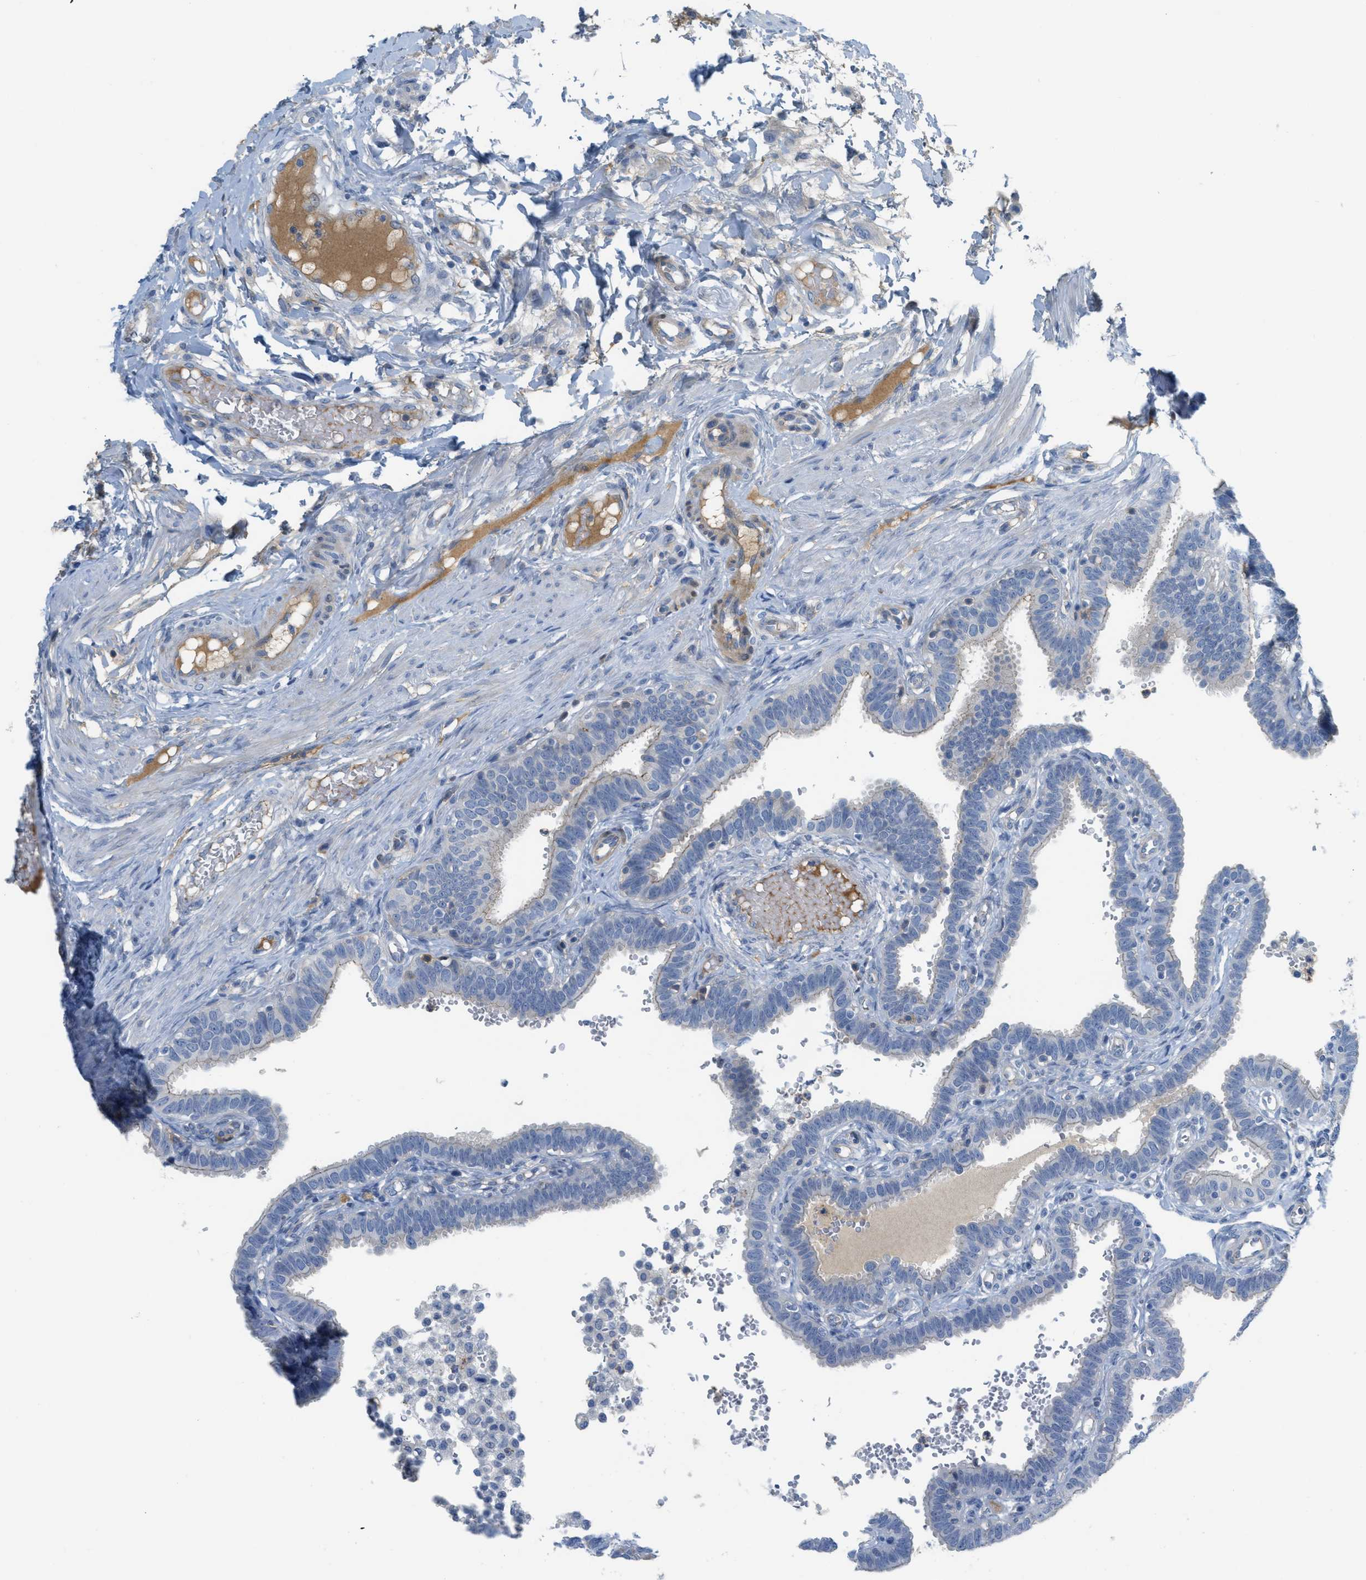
{"staining": {"intensity": "weak", "quantity": "<25%", "location": "cytoplasmic/membranous"}, "tissue": "fallopian tube", "cell_type": "Glandular cells", "image_type": "normal", "snomed": [{"axis": "morphology", "description": "Normal tissue, NOS"}, {"axis": "topography", "description": "Fallopian tube"}, {"axis": "topography", "description": "Placenta"}], "caption": "Micrograph shows no significant protein positivity in glandular cells of normal fallopian tube.", "gene": "CRB3", "patient": {"sex": "female", "age": 34}}